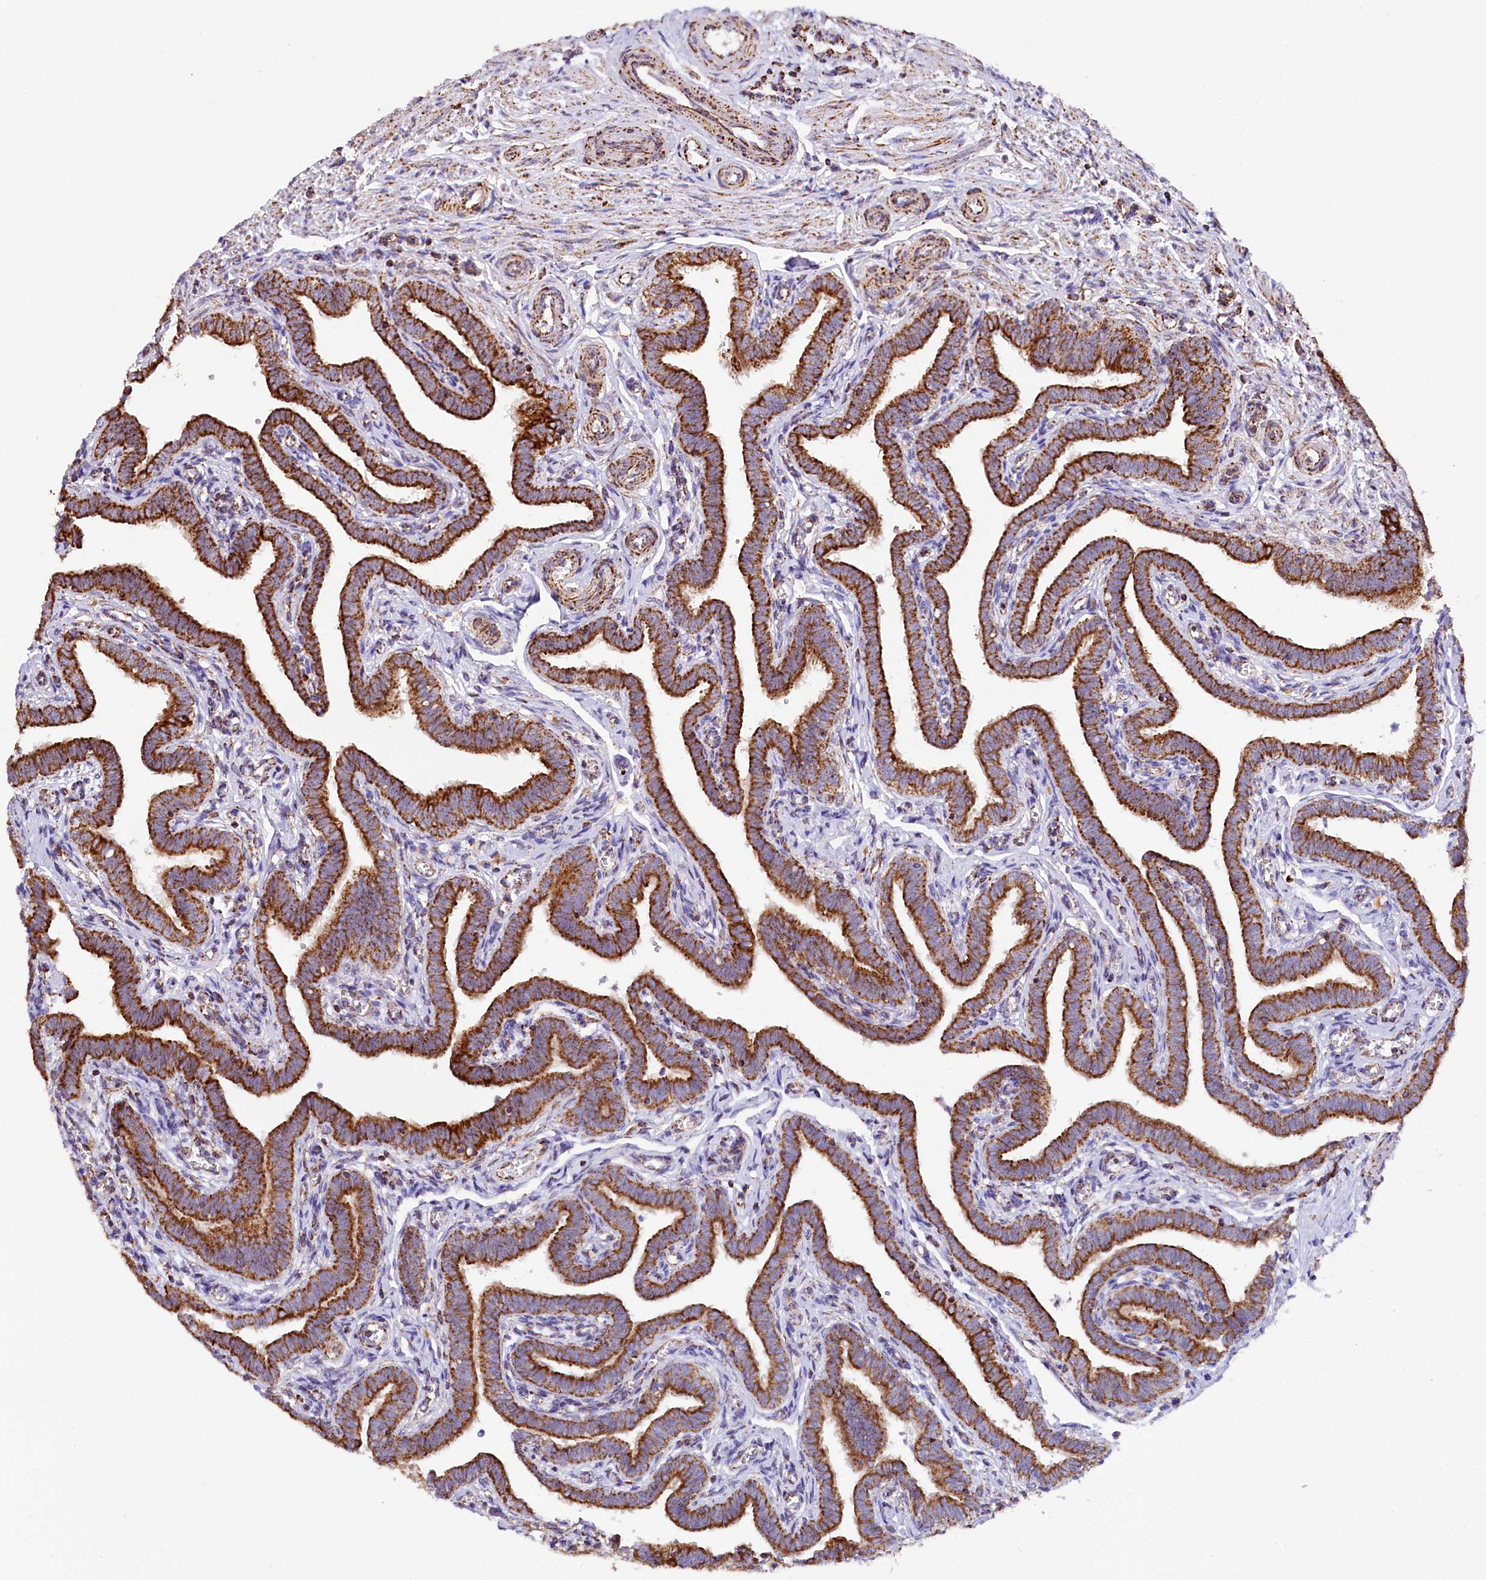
{"staining": {"intensity": "strong", "quantity": ">75%", "location": "cytoplasmic/membranous"}, "tissue": "fallopian tube", "cell_type": "Glandular cells", "image_type": "normal", "snomed": [{"axis": "morphology", "description": "Normal tissue, NOS"}, {"axis": "topography", "description": "Fallopian tube"}], "caption": "The immunohistochemical stain labels strong cytoplasmic/membranous positivity in glandular cells of benign fallopian tube. Nuclei are stained in blue.", "gene": "APLP2", "patient": {"sex": "female", "age": 36}}